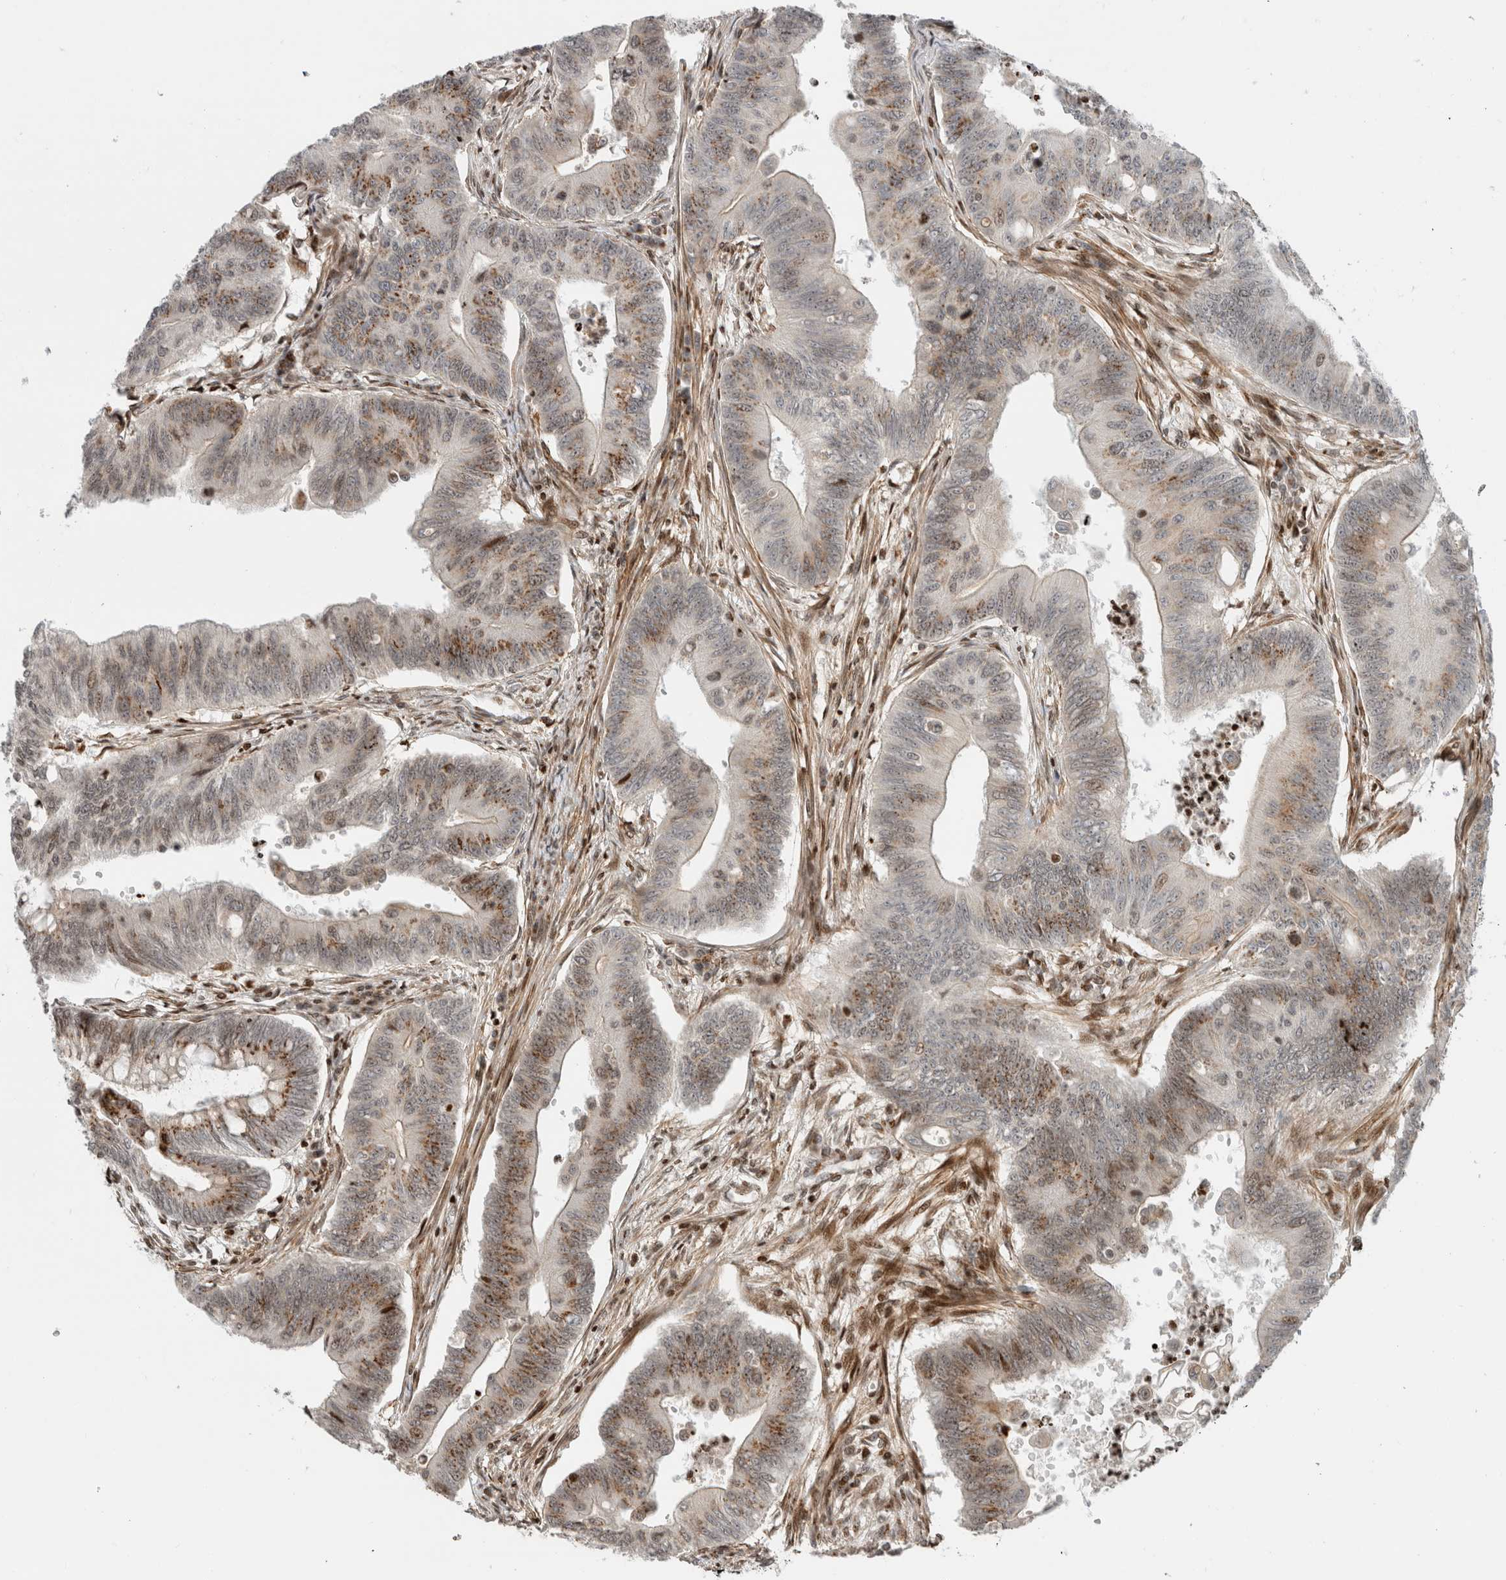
{"staining": {"intensity": "moderate", "quantity": "<25%", "location": "cytoplasmic/membranous"}, "tissue": "colorectal cancer", "cell_type": "Tumor cells", "image_type": "cancer", "snomed": [{"axis": "morphology", "description": "Adenoma, NOS"}, {"axis": "morphology", "description": "Adenocarcinoma, NOS"}, {"axis": "topography", "description": "Colon"}], "caption": "Protein staining demonstrates moderate cytoplasmic/membranous expression in about <25% of tumor cells in colorectal adenocarcinoma.", "gene": "GINS4", "patient": {"sex": "male", "age": 79}}